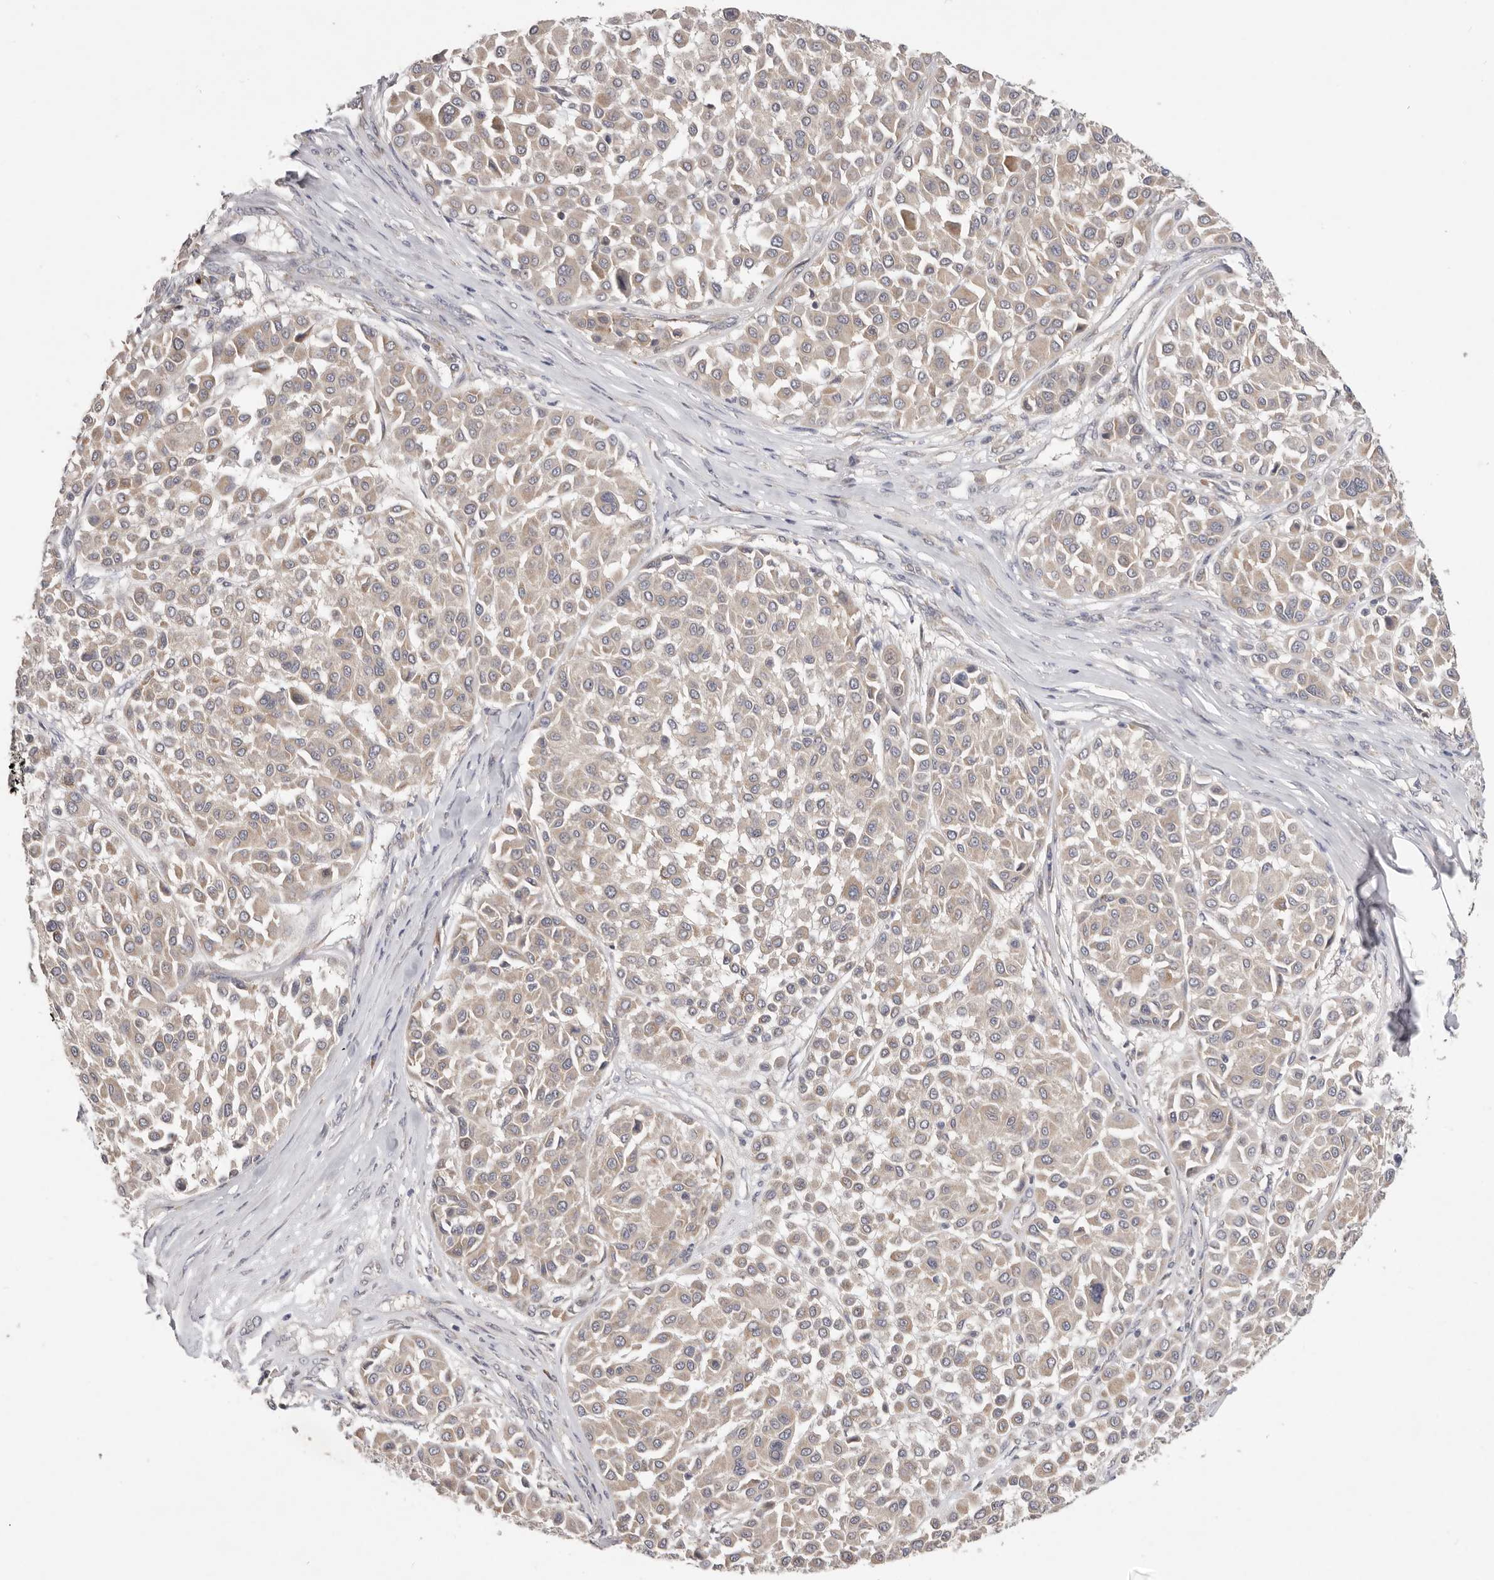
{"staining": {"intensity": "weak", "quantity": ">75%", "location": "cytoplasmic/membranous"}, "tissue": "melanoma", "cell_type": "Tumor cells", "image_type": "cancer", "snomed": [{"axis": "morphology", "description": "Malignant melanoma, Metastatic site"}, {"axis": "topography", "description": "Soft tissue"}], "caption": "Immunohistochemical staining of human malignant melanoma (metastatic site) reveals low levels of weak cytoplasmic/membranous protein staining in about >75% of tumor cells.", "gene": "WDR77", "patient": {"sex": "male", "age": 41}}